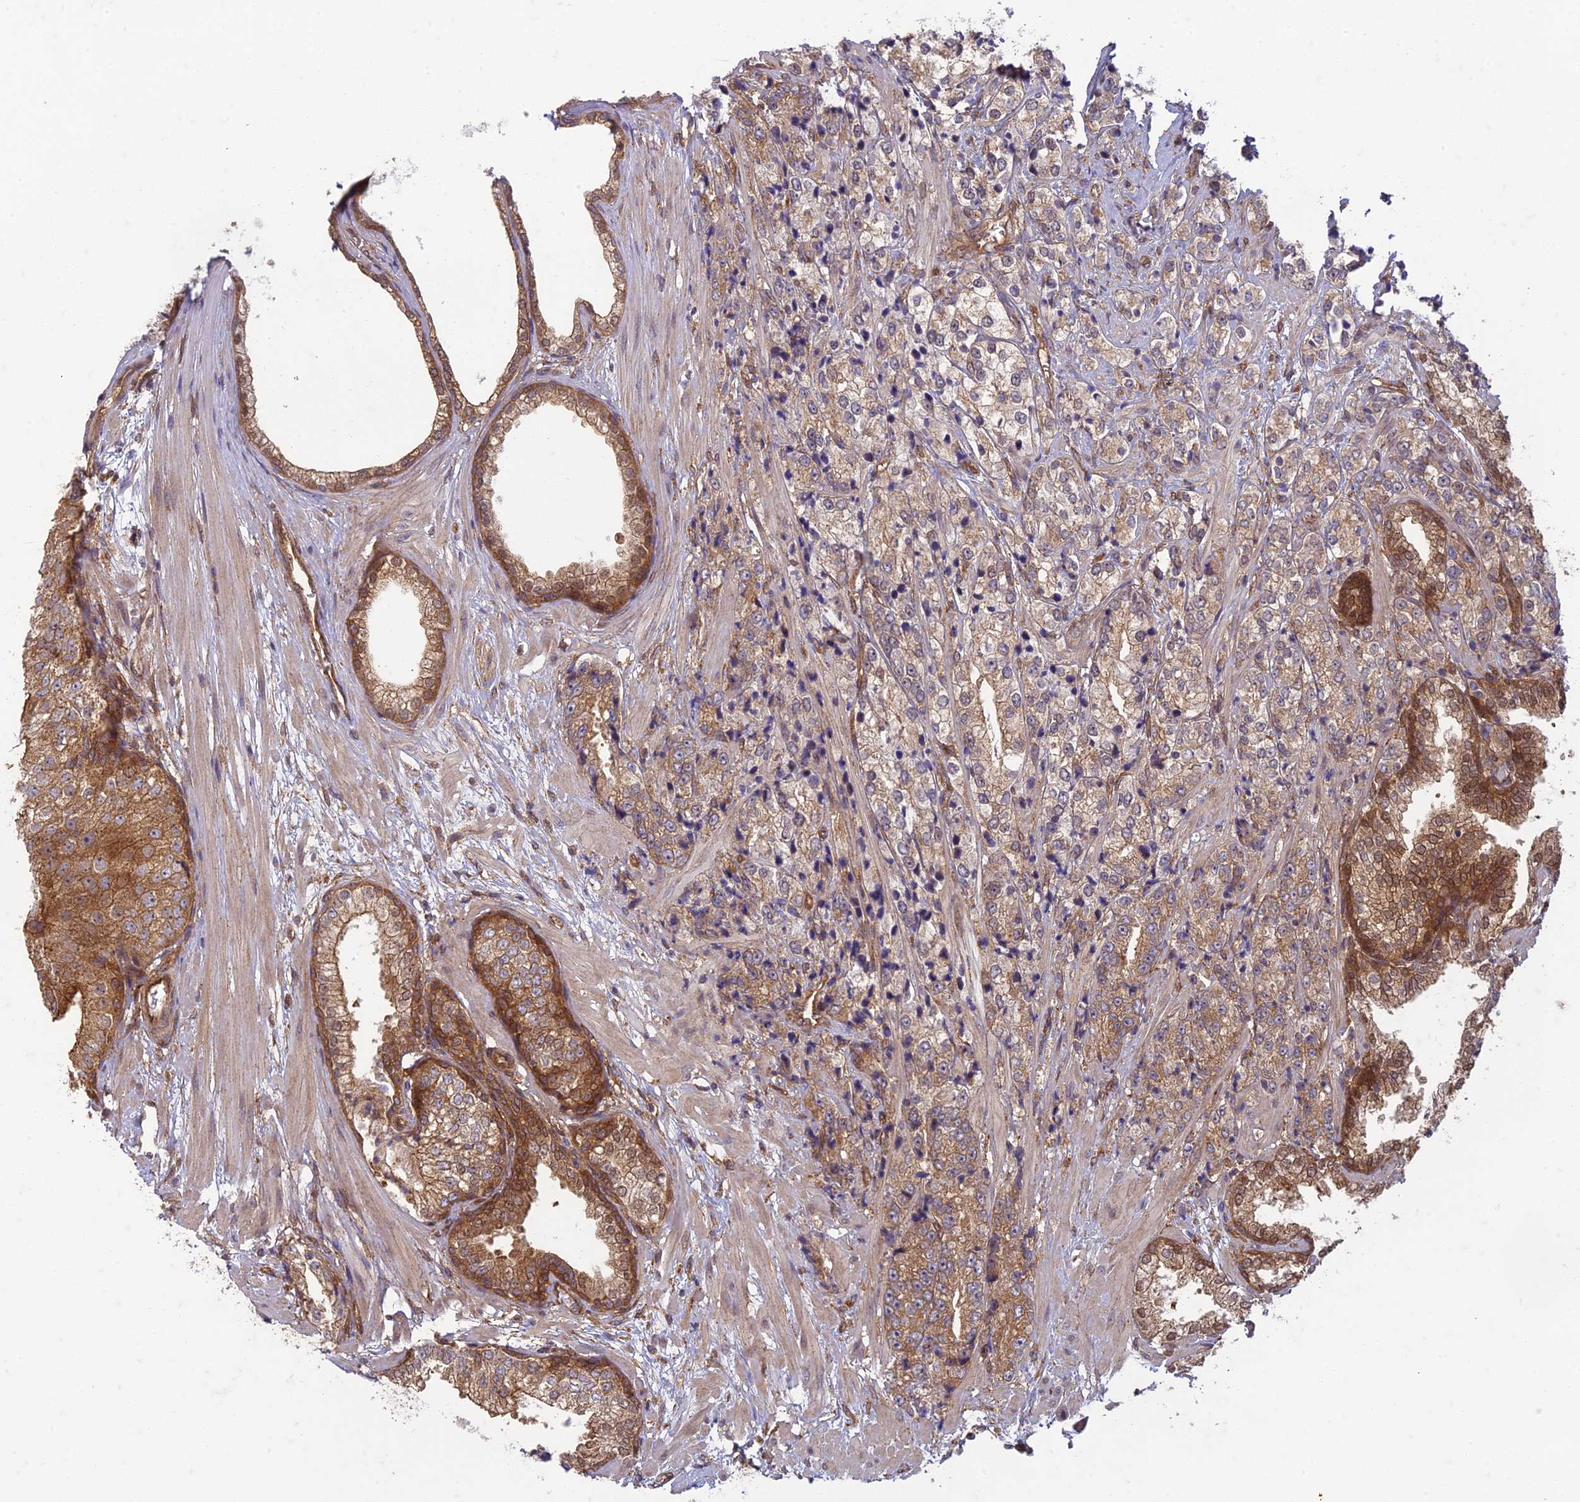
{"staining": {"intensity": "moderate", "quantity": ">75%", "location": "cytoplasmic/membranous"}, "tissue": "prostate cancer", "cell_type": "Tumor cells", "image_type": "cancer", "snomed": [{"axis": "morphology", "description": "Adenocarcinoma, High grade"}, {"axis": "topography", "description": "Prostate"}], "caption": "Protein expression analysis of human high-grade adenocarcinoma (prostate) reveals moderate cytoplasmic/membranous positivity in approximately >75% of tumor cells.", "gene": "TCF25", "patient": {"sex": "male", "age": 69}}